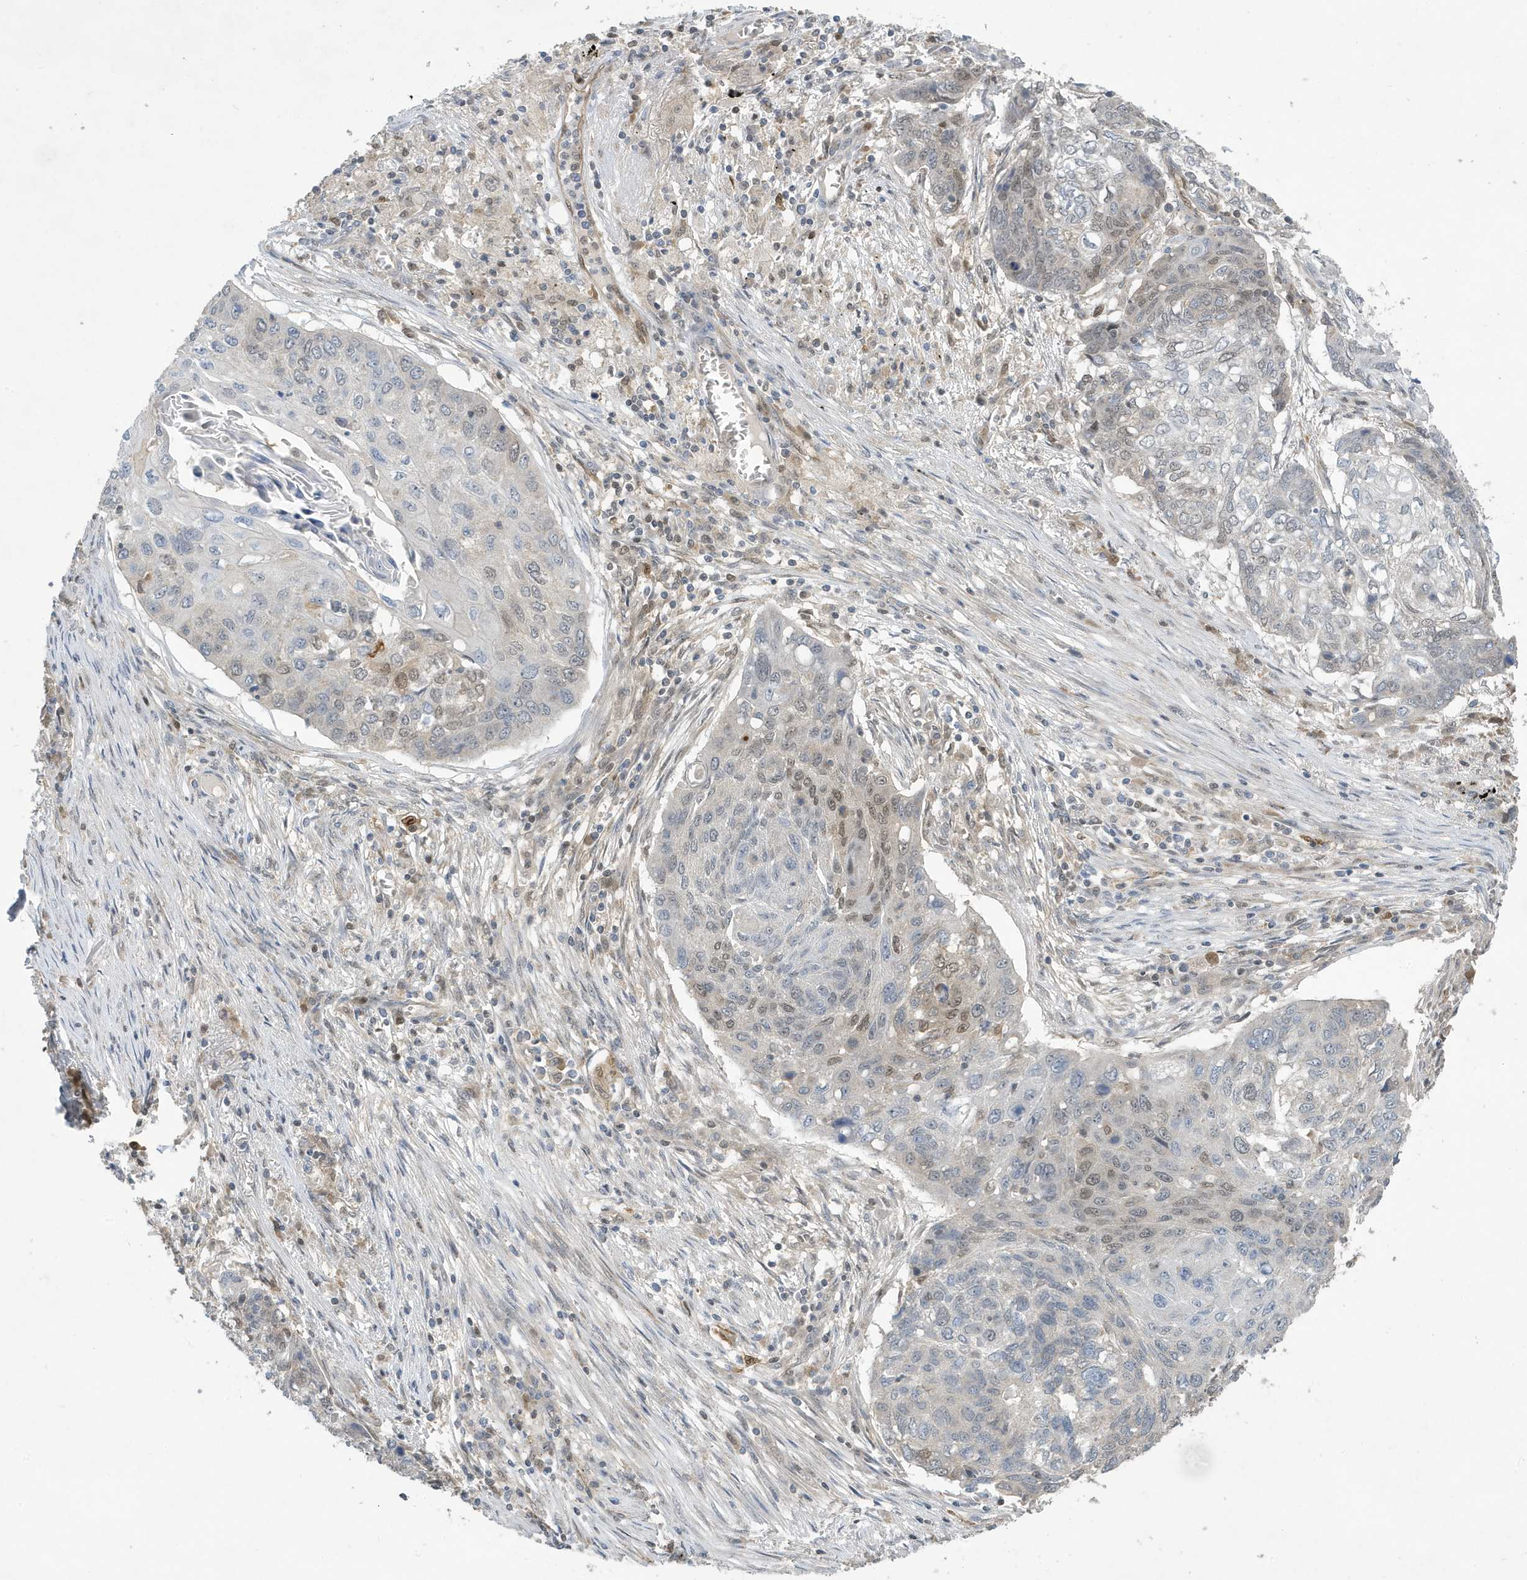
{"staining": {"intensity": "moderate", "quantity": "<25%", "location": "nuclear"}, "tissue": "lung cancer", "cell_type": "Tumor cells", "image_type": "cancer", "snomed": [{"axis": "morphology", "description": "Squamous cell carcinoma, NOS"}, {"axis": "topography", "description": "Lung"}], "caption": "Brown immunohistochemical staining in lung cancer (squamous cell carcinoma) shows moderate nuclear staining in approximately <25% of tumor cells.", "gene": "NCOA7", "patient": {"sex": "female", "age": 63}}